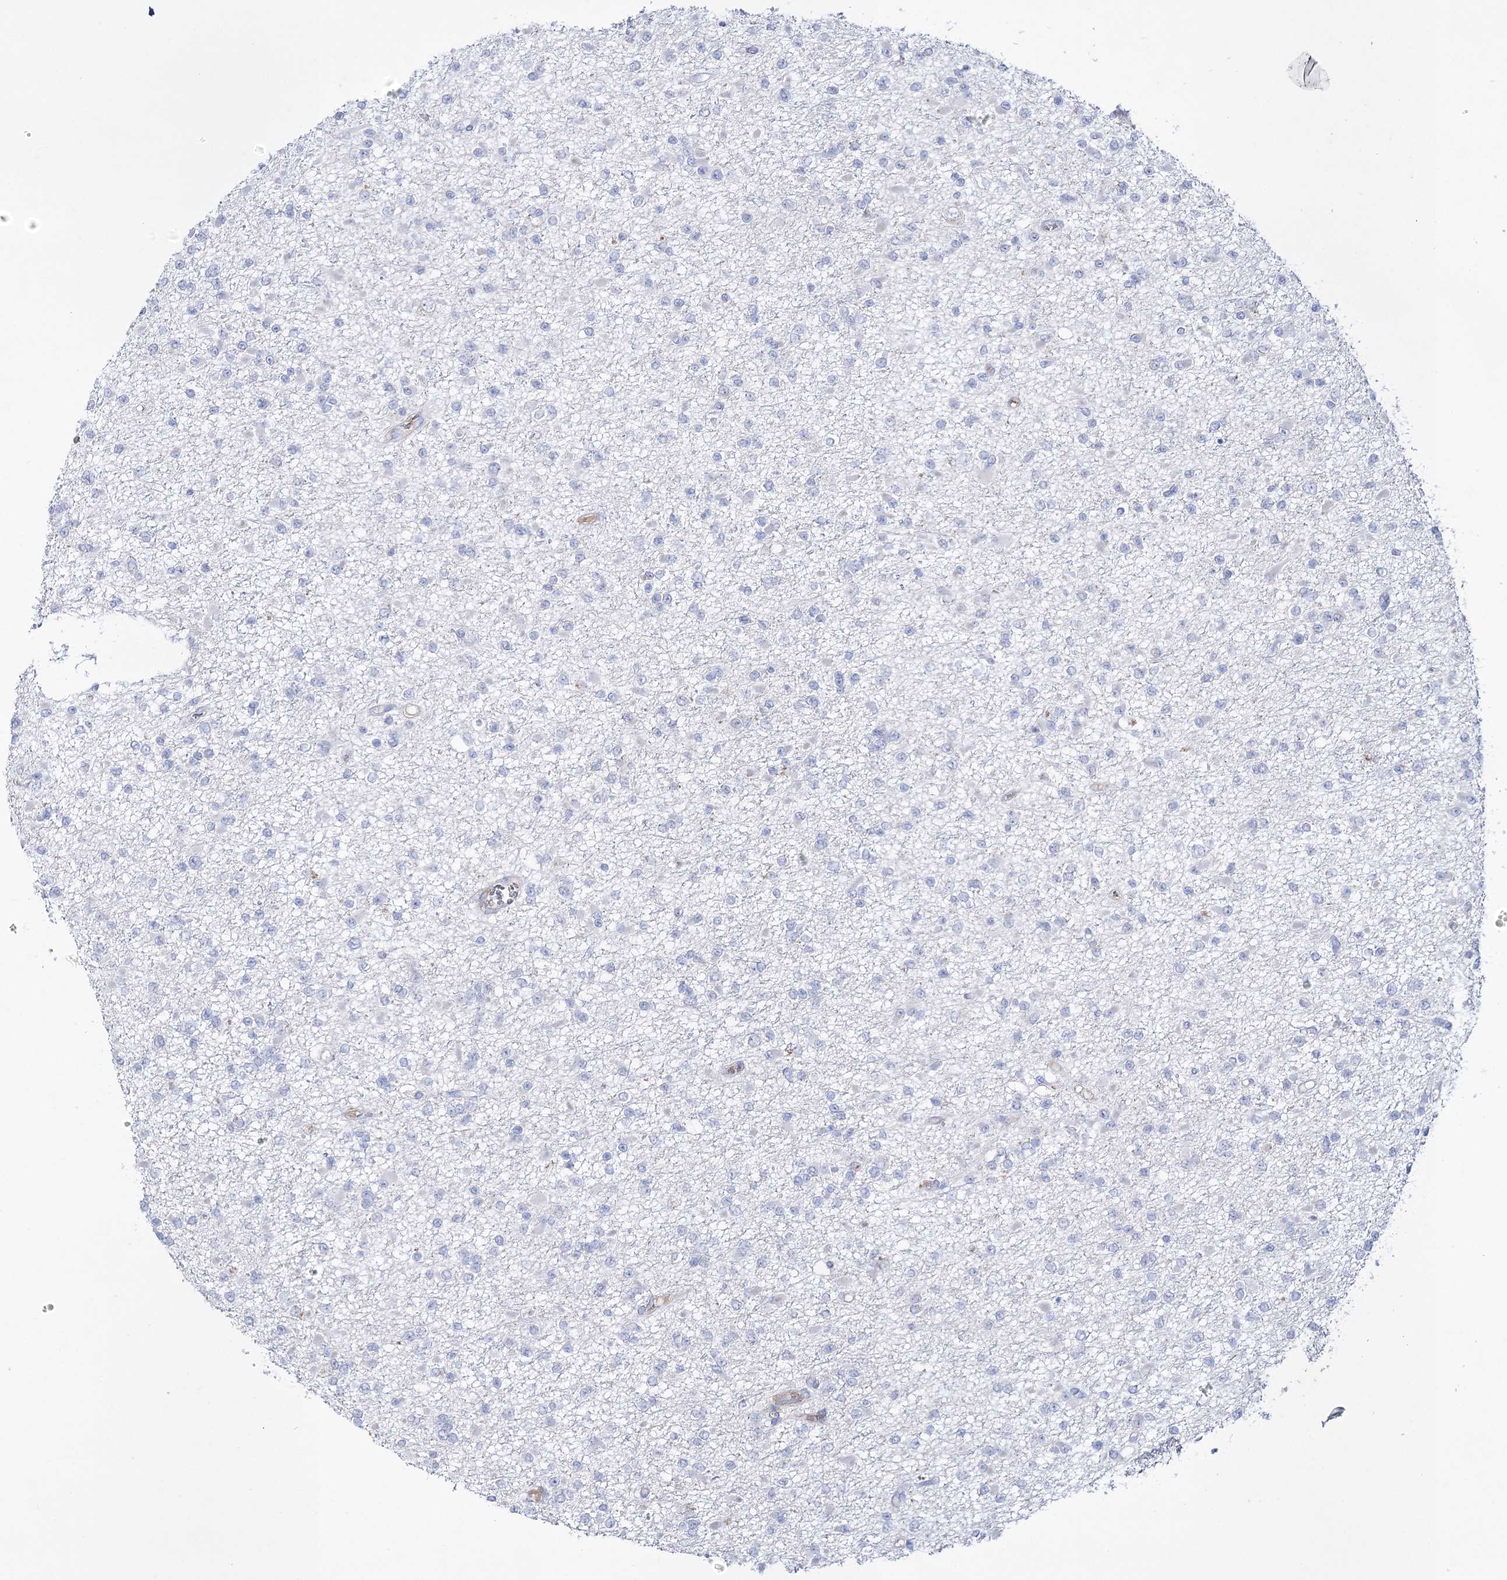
{"staining": {"intensity": "negative", "quantity": "none", "location": "none"}, "tissue": "glioma", "cell_type": "Tumor cells", "image_type": "cancer", "snomed": [{"axis": "morphology", "description": "Glioma, malignant, Low grade"}, {"axis": "topography", "description": "Brain"}], "caption": "Glioma was stained to show a protein in brown. There is no significant positivity in tumor cells.", "gene": "NAGLU", "patient": {"sex": "female", "age": 22}}